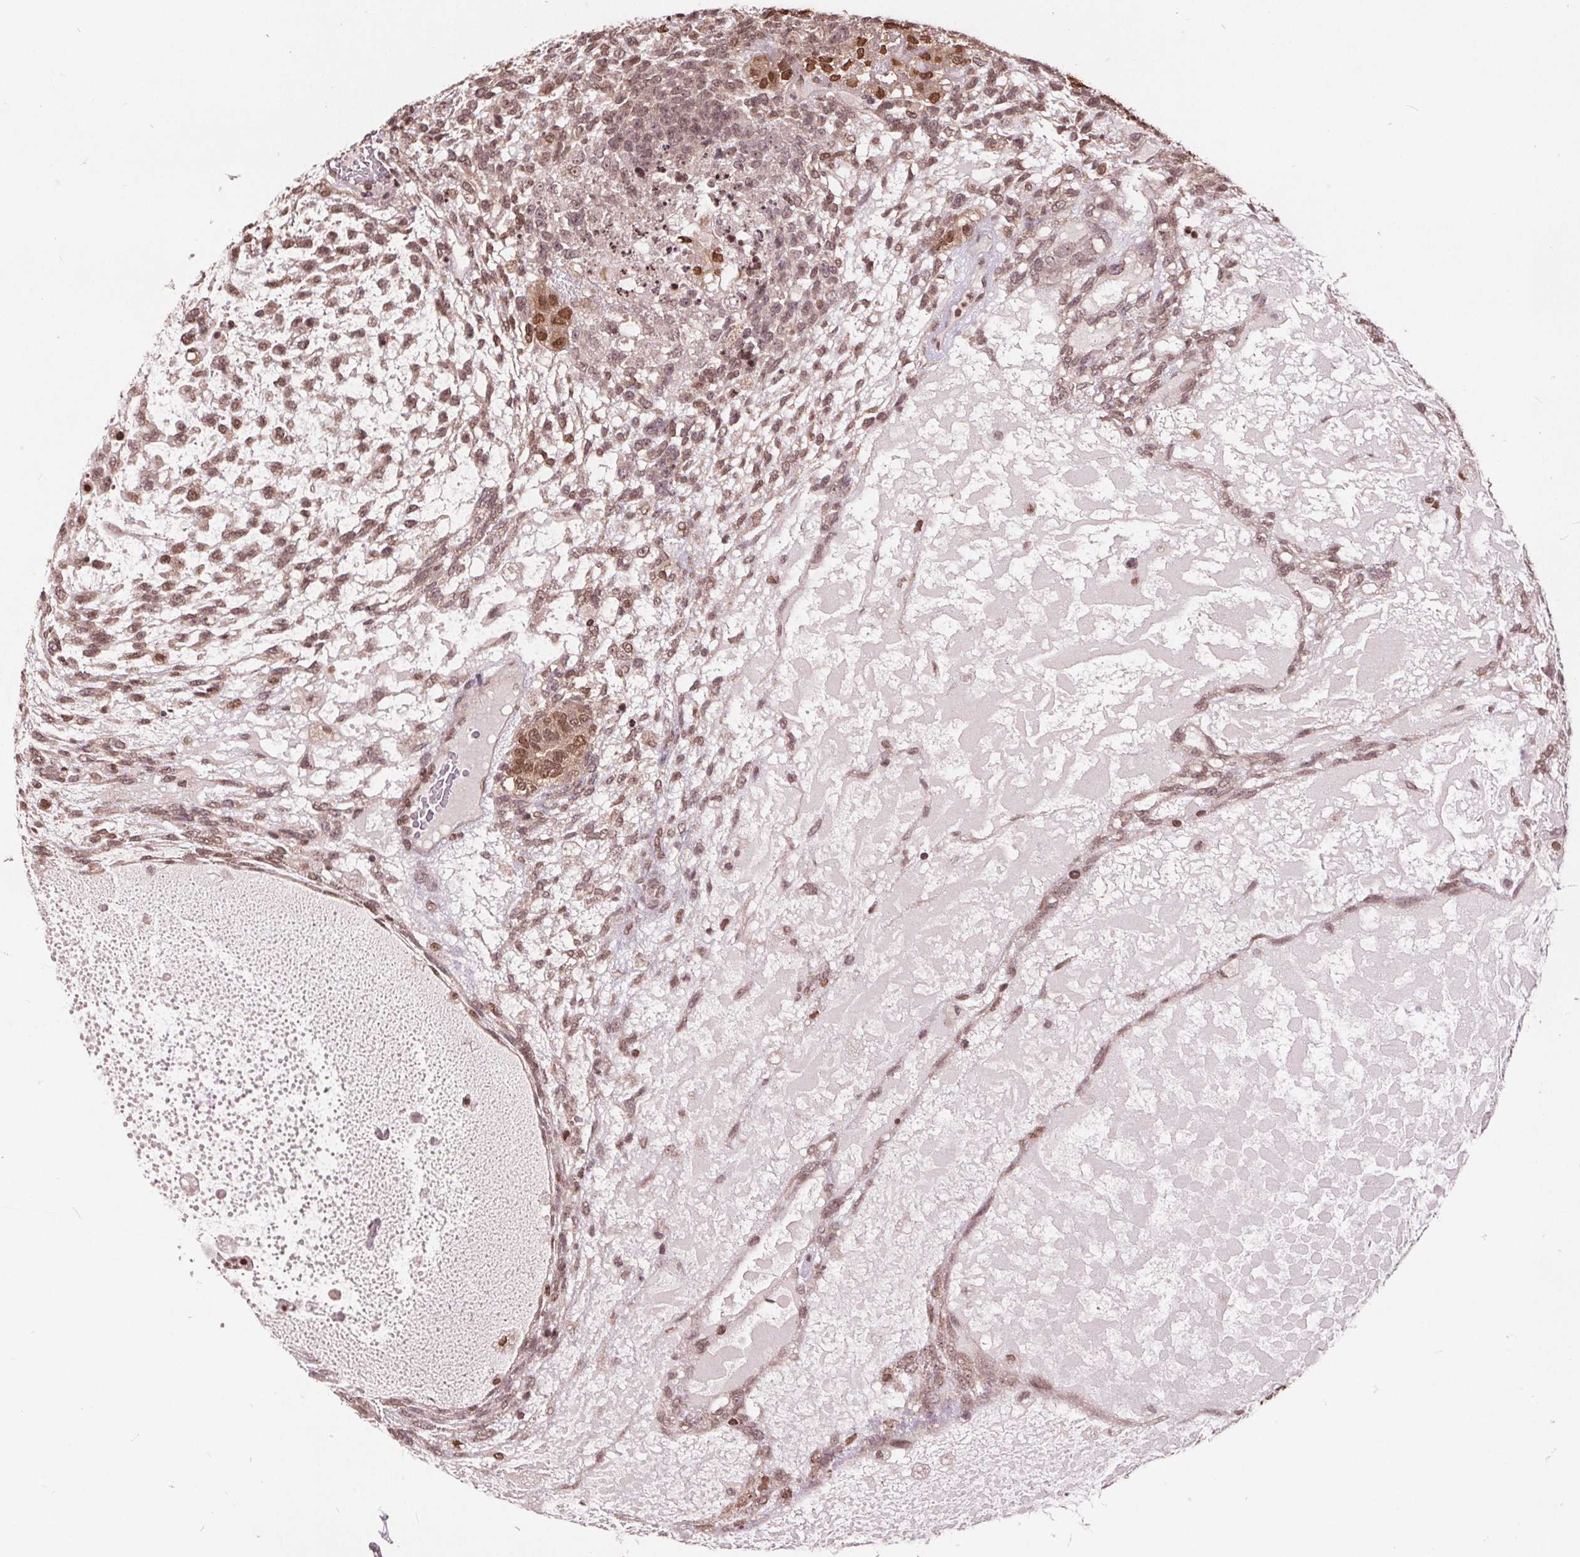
{"staining": {"intensity": "moderate", "quantity": "<25%", "location": "nuclear"}, "tissue": "testis cancer", "cell_type": "Tumor cells", "image_type": "cancer", "snomed": [{"axis": "morphology", "description": "Carcinoma, Embryonal, NOS"}, {"axis": "topography", "description": "Testis"}], "caption": "There is low levels of moderate nuclear expression in tumor cells of embryonal carcinoma (testis), as demonstrated by immunohistochemical staining (brown color).", "gene": "HIF1AN", "patient": {"sex": "male", "age": 23}}